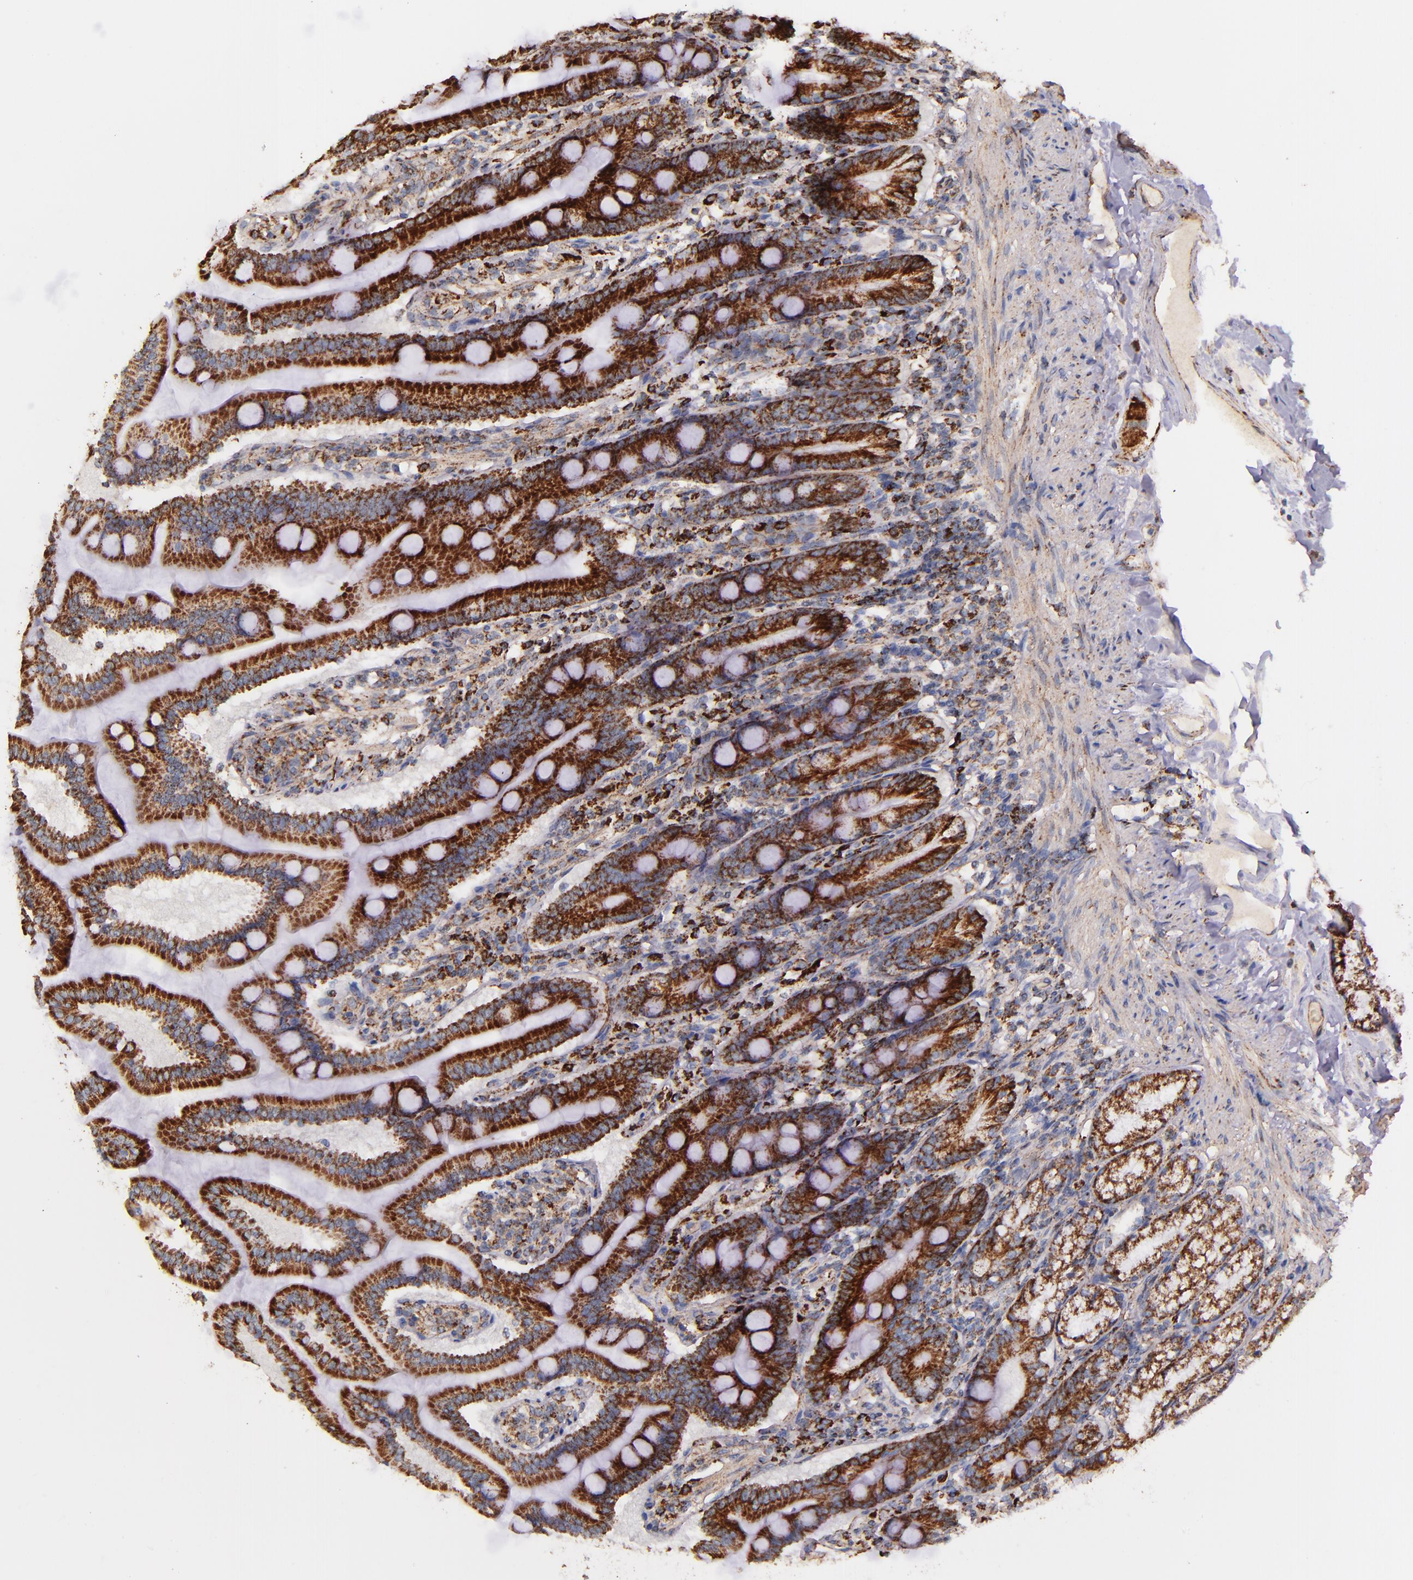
{"staining": {"intensity": "strong", "quantity": ">75%", "location": "cytoplasmic/membranous"}, "tissue": "duodenum", "cell_type": "Glandular cells", "image_type": "normal", "snomed": [{"axis": "morphology", "description": "Normal tissue, NOS"}, {"axis": "topography", "description": "Duodenum"}], "caption": "The image displays a brown stain indicating the presence of a protein in the cytoplasmic/membranous of glandular cells in duodenum. Nuclei are stained in blue.", "gene": "IDH3G", "patient": {"sex": "female", "age": 64}}